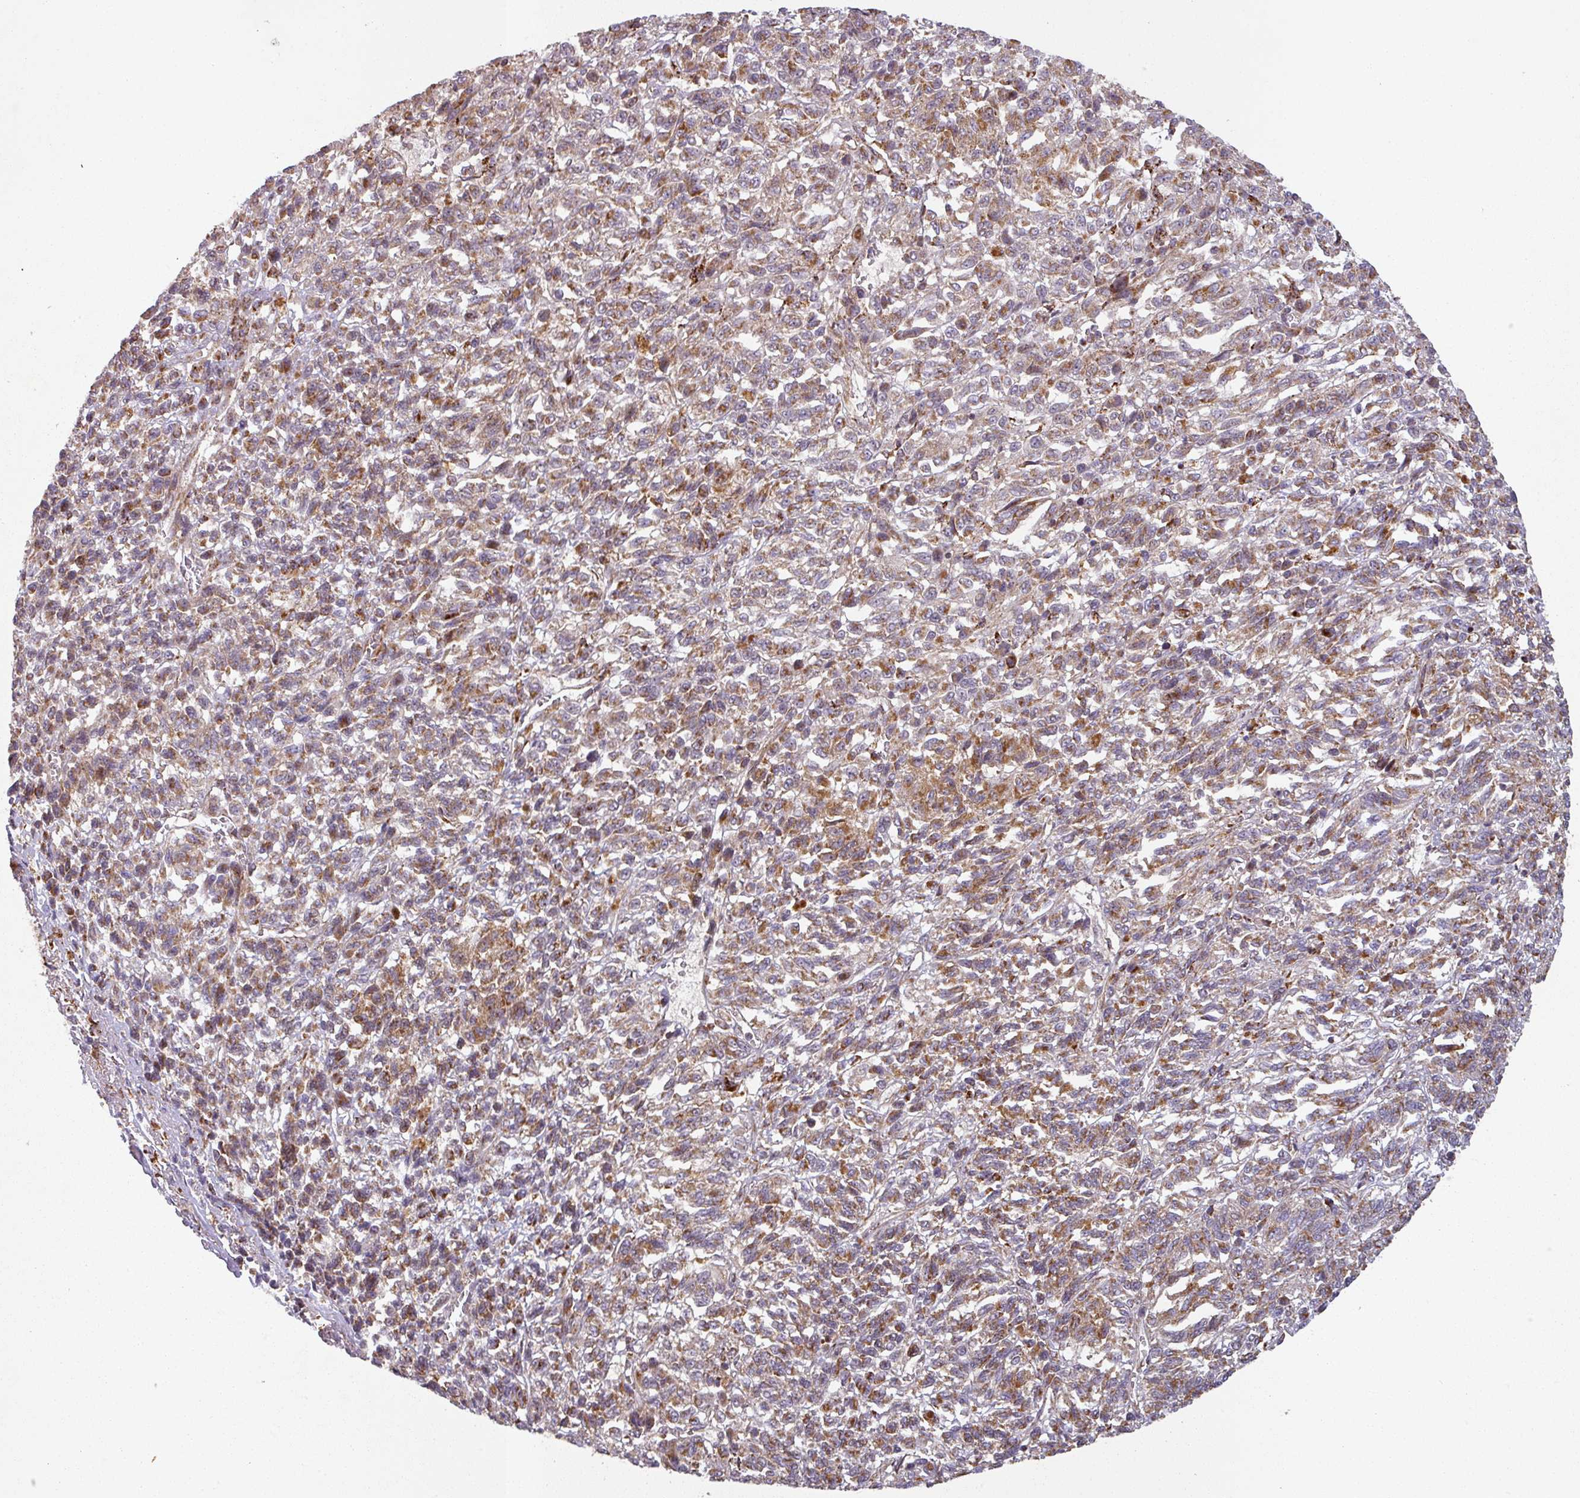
{"staining": {"intensity": "moderate", "quantity": ">75%", "location": "cytoplasmic/membranous"}, "tissue": "melanoma", "cell_type": "Tumor cells", "image_type": "cancer", "snomed": [{"axis": "morphology", "description": "Malignant melanoma, Metastatic site"}, {"axis": "topography", "description": "Lung"}], "caption": "Tumor cells demonstrate medium levels of moderate cytoplasmic/membranous expression in approximately >75% of cells in malignant melanoma (metastatic site). (brown staining indicates protein expression, while blue staining denotes nuclei).", "gene": "GPD2", "patient": {"sex": "male", "age": 64}}